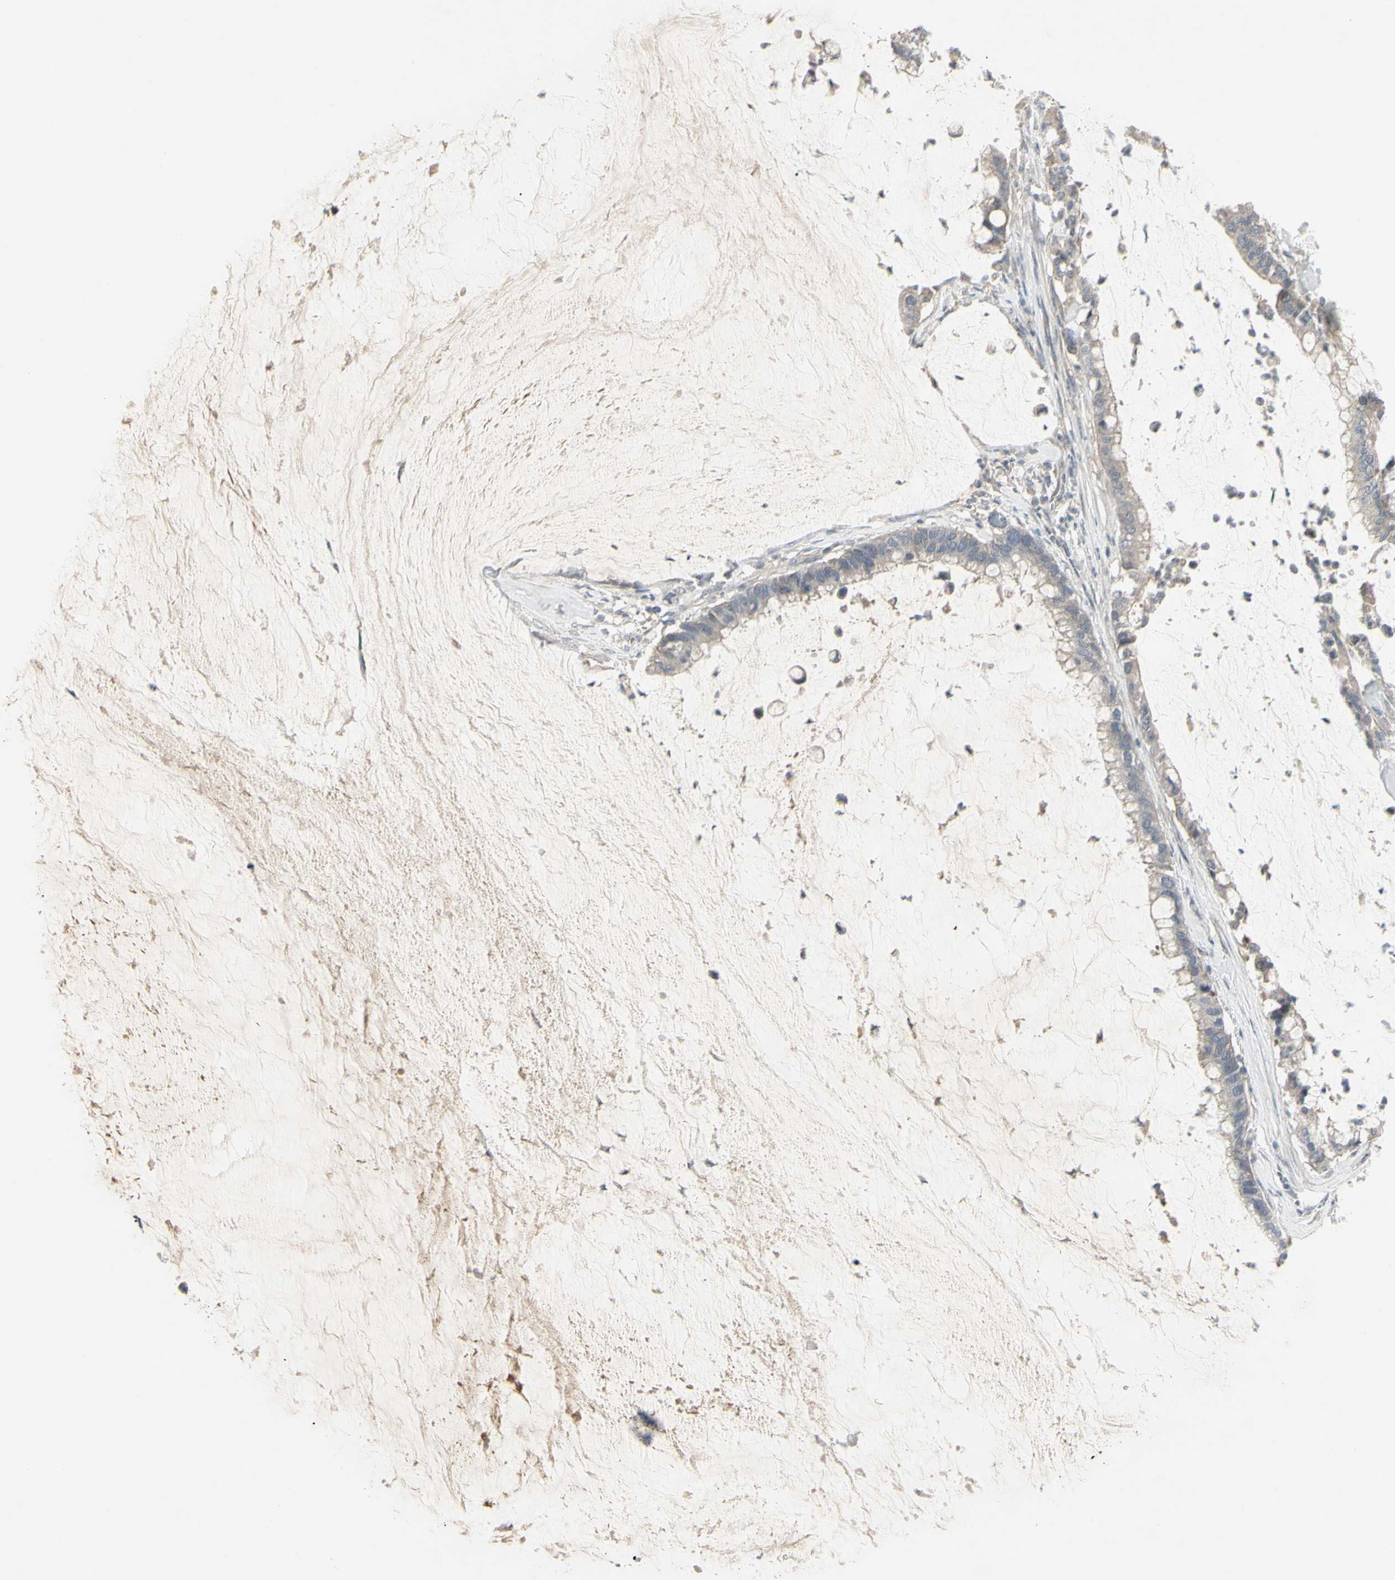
{"staining": {"intensity": "weak", "quantity": ">75%", "location": "cytoplasmic/membranous"}, "tissue": "pancreatic cancer", "cell_type": "Tumor cells", "image_type": "cancer", "snomed": [{"axis": "morphology", "description": "Adenocarcinoma, NOS"}, {"axis": "topography", "description": "Pancreas"}], "caption": "Protein staining of adenocarcinoma (pancreatic) tissue demonstrates weak cytoplasmic/membranous positivity in about >75% of tumor cells. (brown staining indicates protein expression, while blue staining denotes nuclei).", "gene": "PIAS4", "patient": {"sex": "male", "age": 41}}